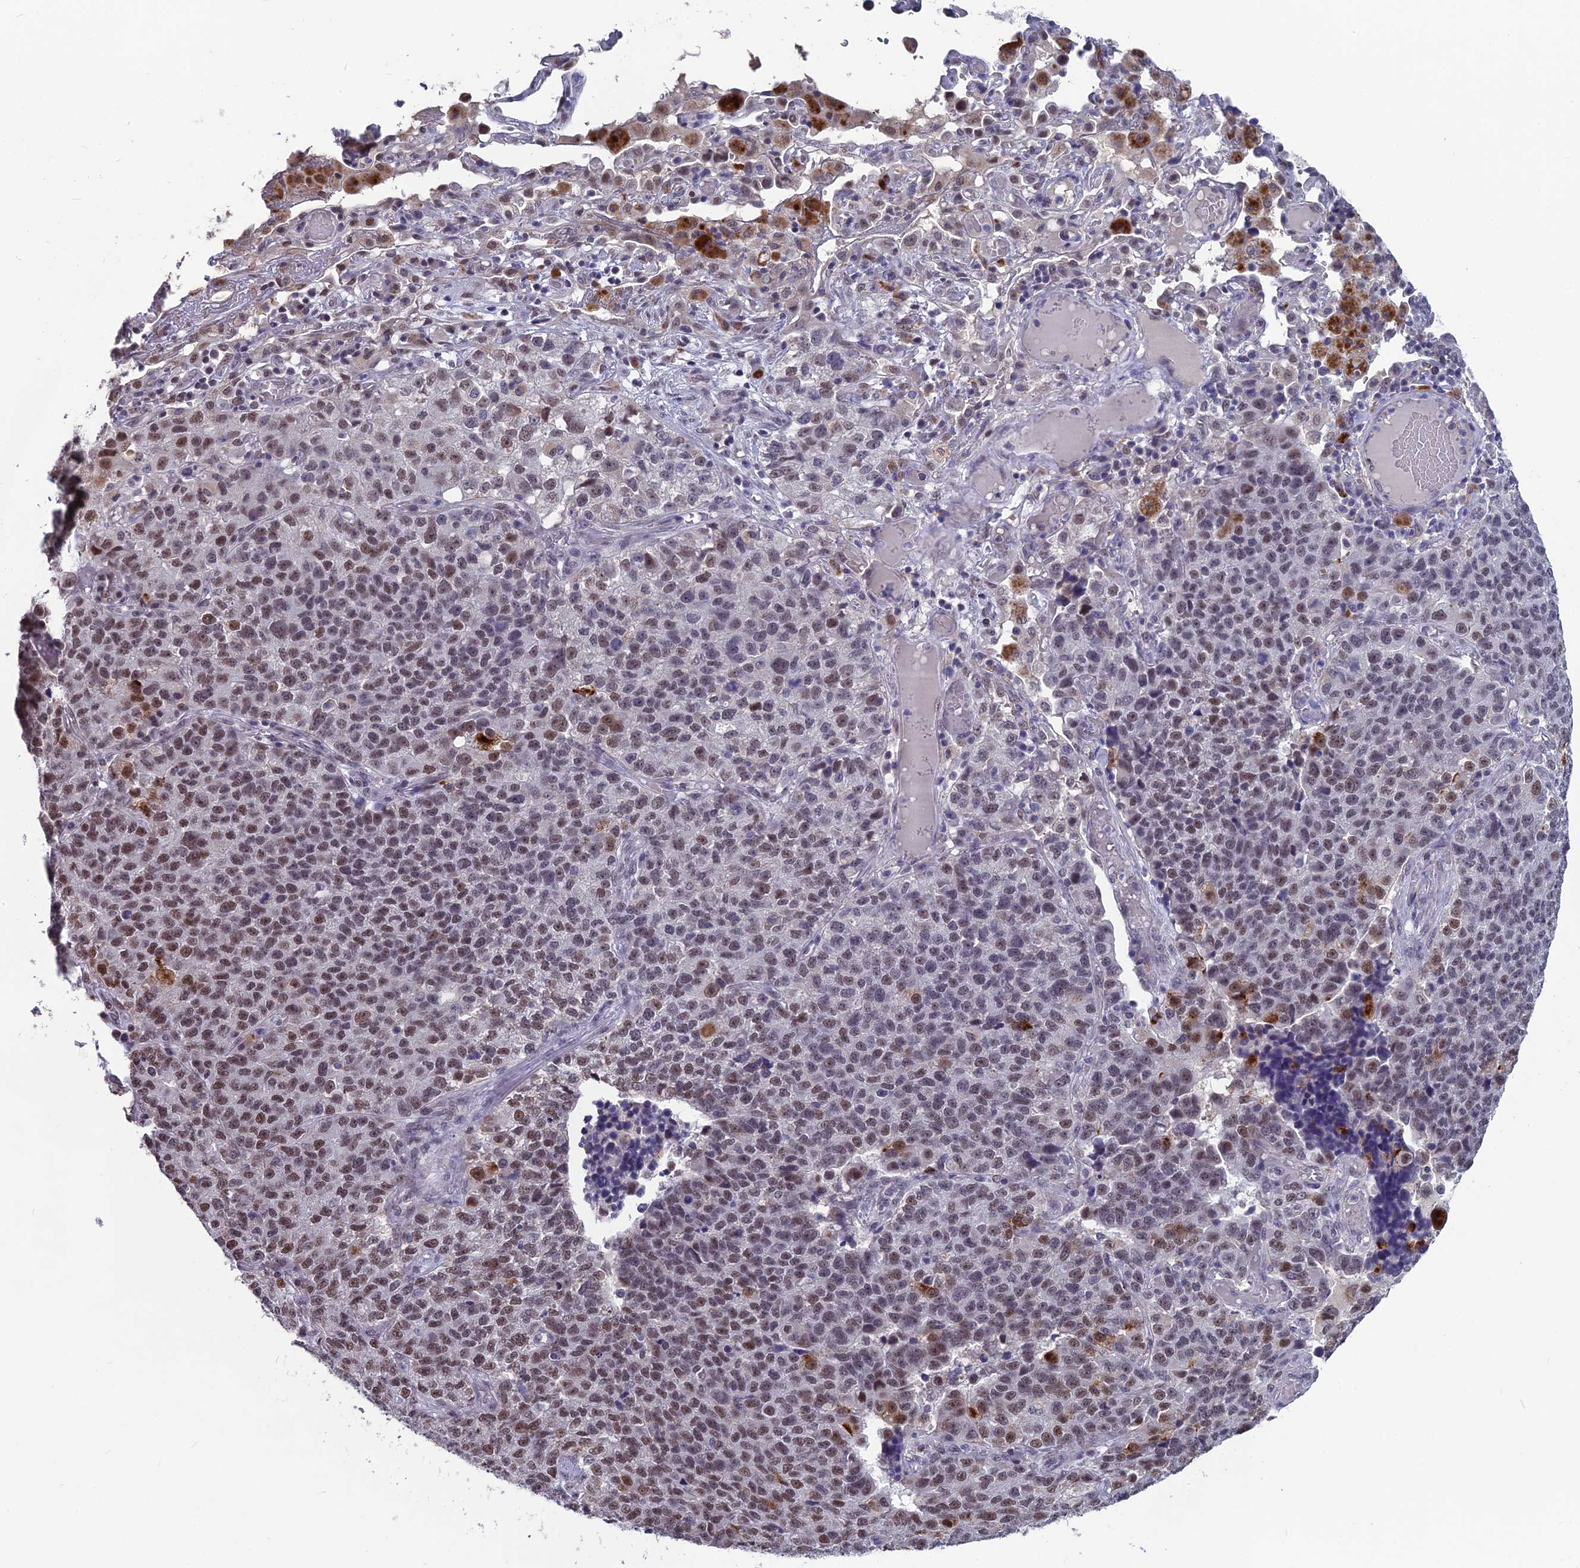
{"staining": {"intensity": "moderate", "quantity": "25%-75%", "location": "nuclear"}, "tissue": "lung cancer", "cell_type": "Tumor cells", "image_type": "cancer", "snomed": [{"axis": "morphology", "description": "Adenocarcinoma, NOS"}, {"axis": "topography", "description": "Lung"}], "caption": "Lung cancer stained for a protein demonstrates moderate nuclear positivity in tumor cells. (DAB (3,3'-diaminobenzidine) IHC, brown staining for protein, blue staining for nuclei).", "gene": "MT-CO3", "patient": {"sex": "male", "age": 49}}